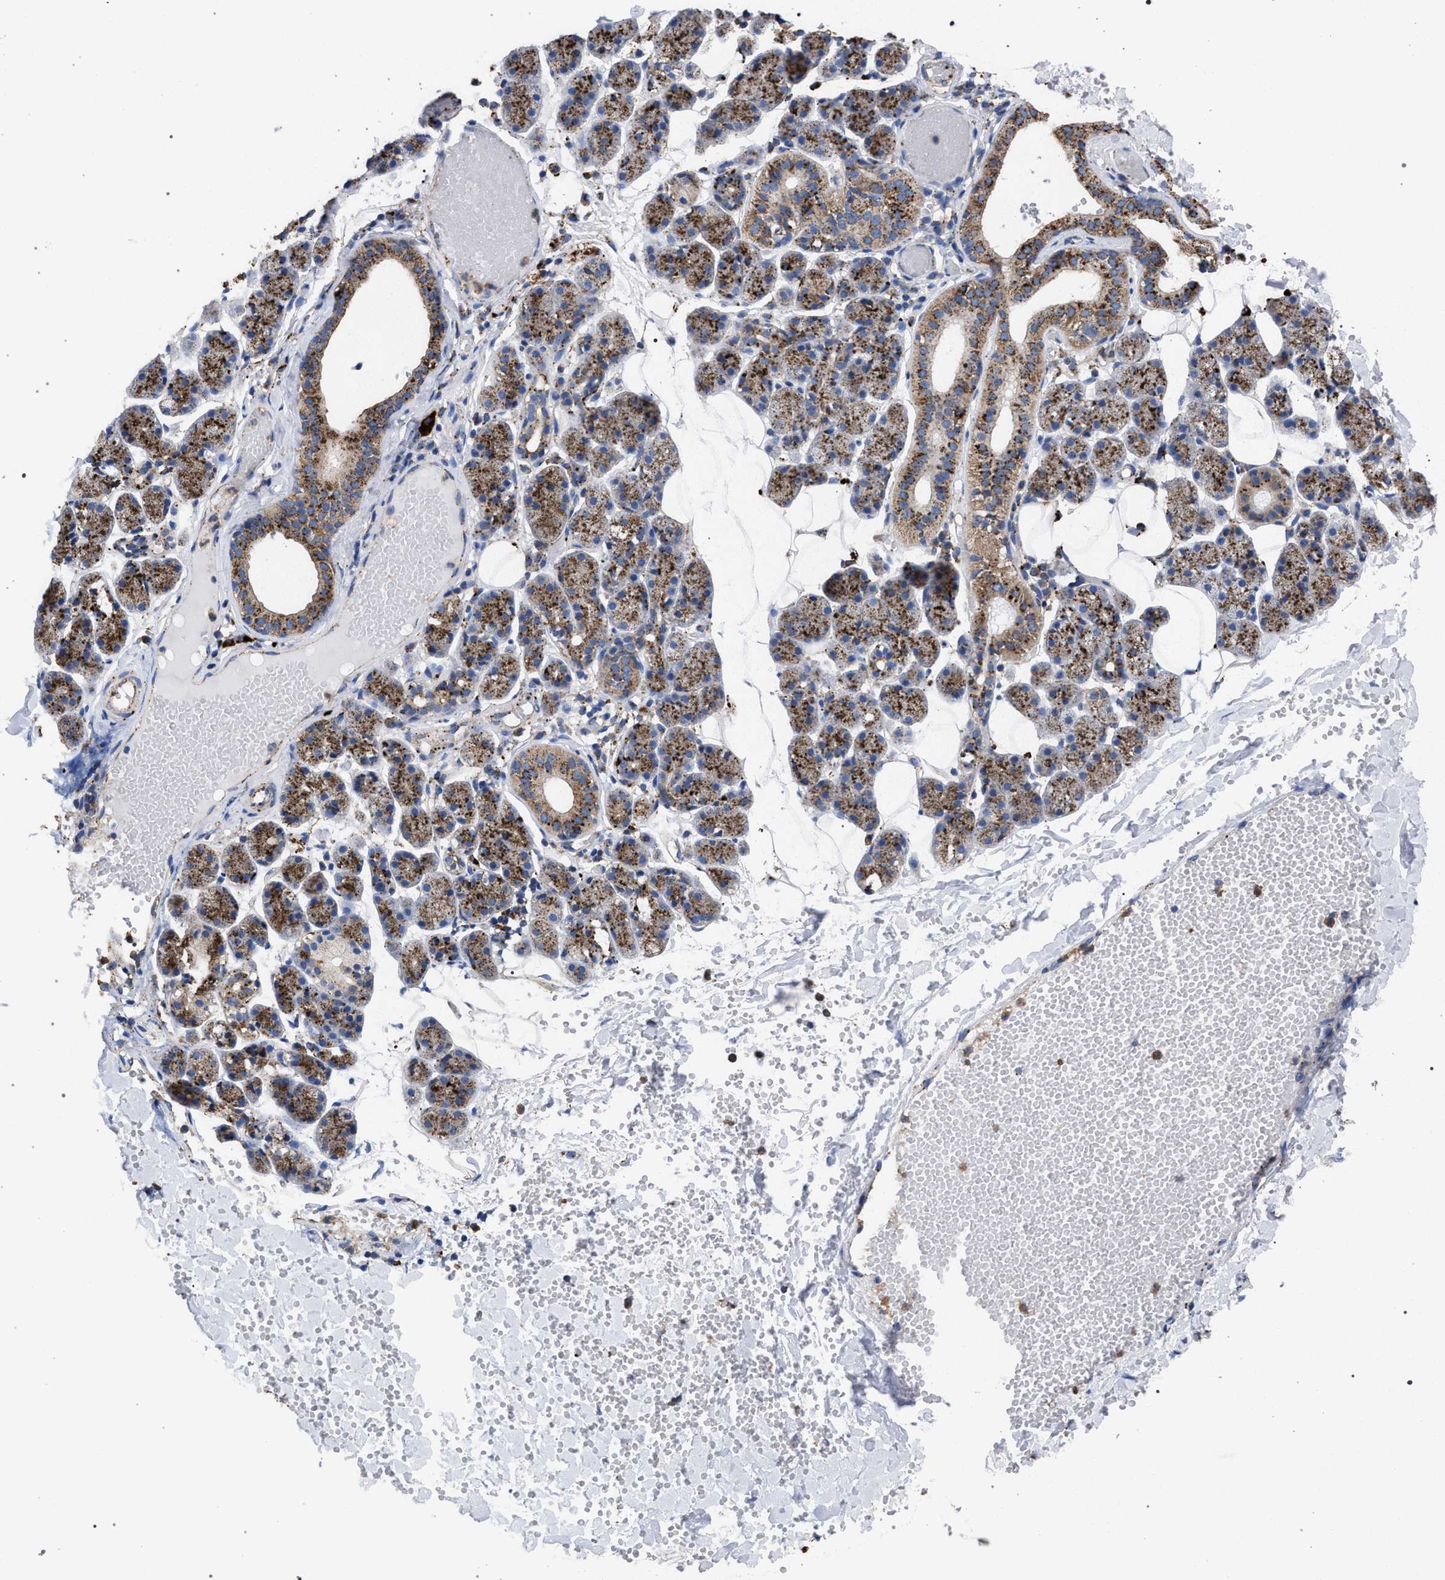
{"staining": {"intensity": "strong", "quantity": ">75%", "location": "cytoplasmic/membranous"}, "tissue": "salivary gland", "cell_type": "Glandular cells", "image_type": "normal", "snomed": [{"axis": "morphology", "description": "Normal tissue, NOS"}, {"axis": "topography", "description": "Salivary gland"}], "caption": "Immunohistochemistry (IHC) histopathology image of benign salivary gland stained for a protein (brown), which reveals high levels of strong cytoplasmic/membranous expression in approximately >75% of glandular cells.", "gene": "PPT1", "patient": {"sex": "female", "age": 33}}